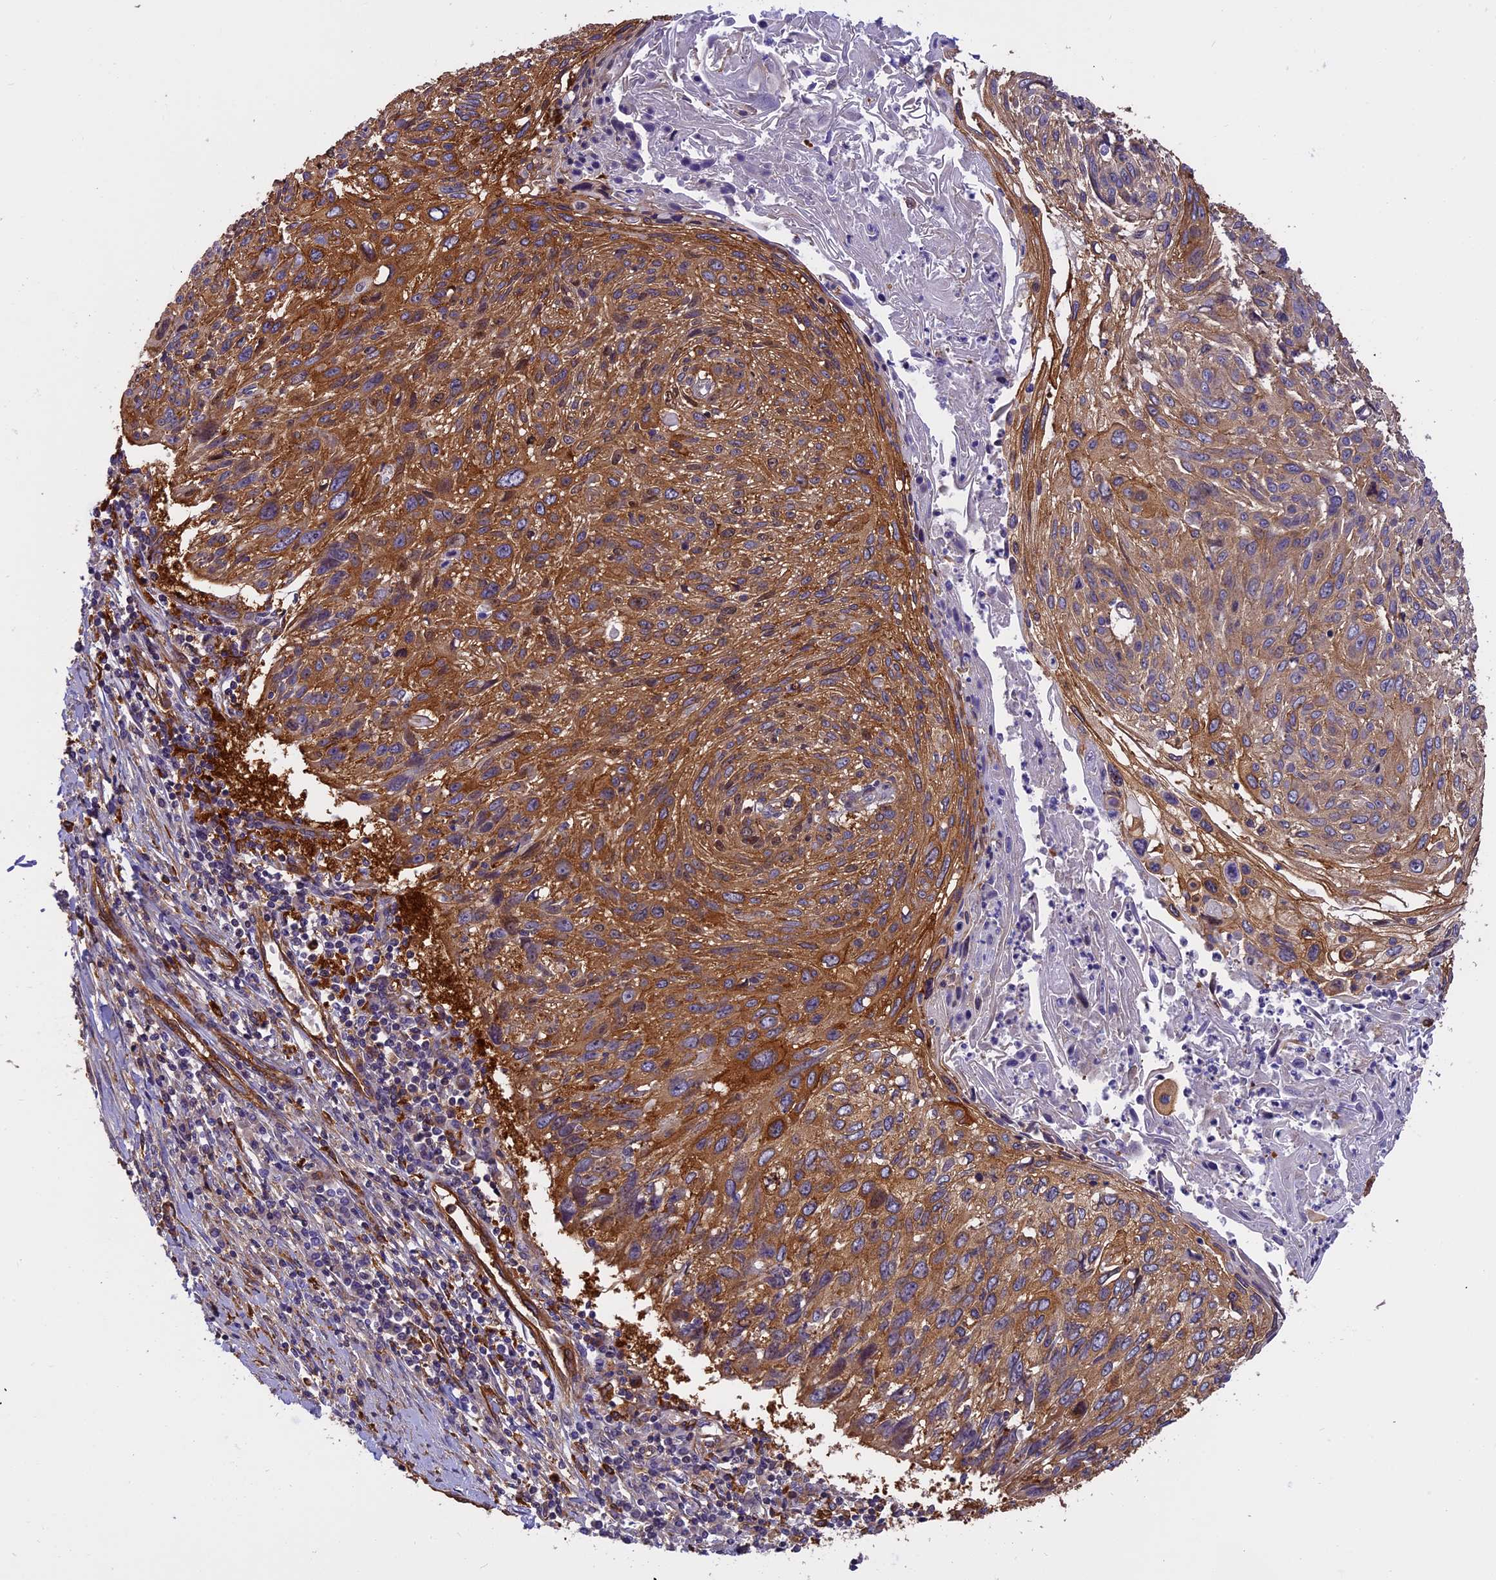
{"staining": {"intensity": "moderate", "quantity": ">75%", "location": "cytoplasmic/membranous"}, "tissue": "cervical cancer", "cell_type": "Tumor cells", "image_type": "cancer", "snomed": [{"axis": "morphology", "description": "Squamous cell carcinoma, NOS"}, {"axis": "topography", "description": "Cervix"}], "caption": "Immunohistochemistry (IHC) (DAB) staining of cervical squamous cell carcinoma displays moderate cytoplasmic/membranous protein positivity in approximately >75% of tumor cells.", "gene": "EHBP1L1", "patient": {"sex": "female", "age": 51}}